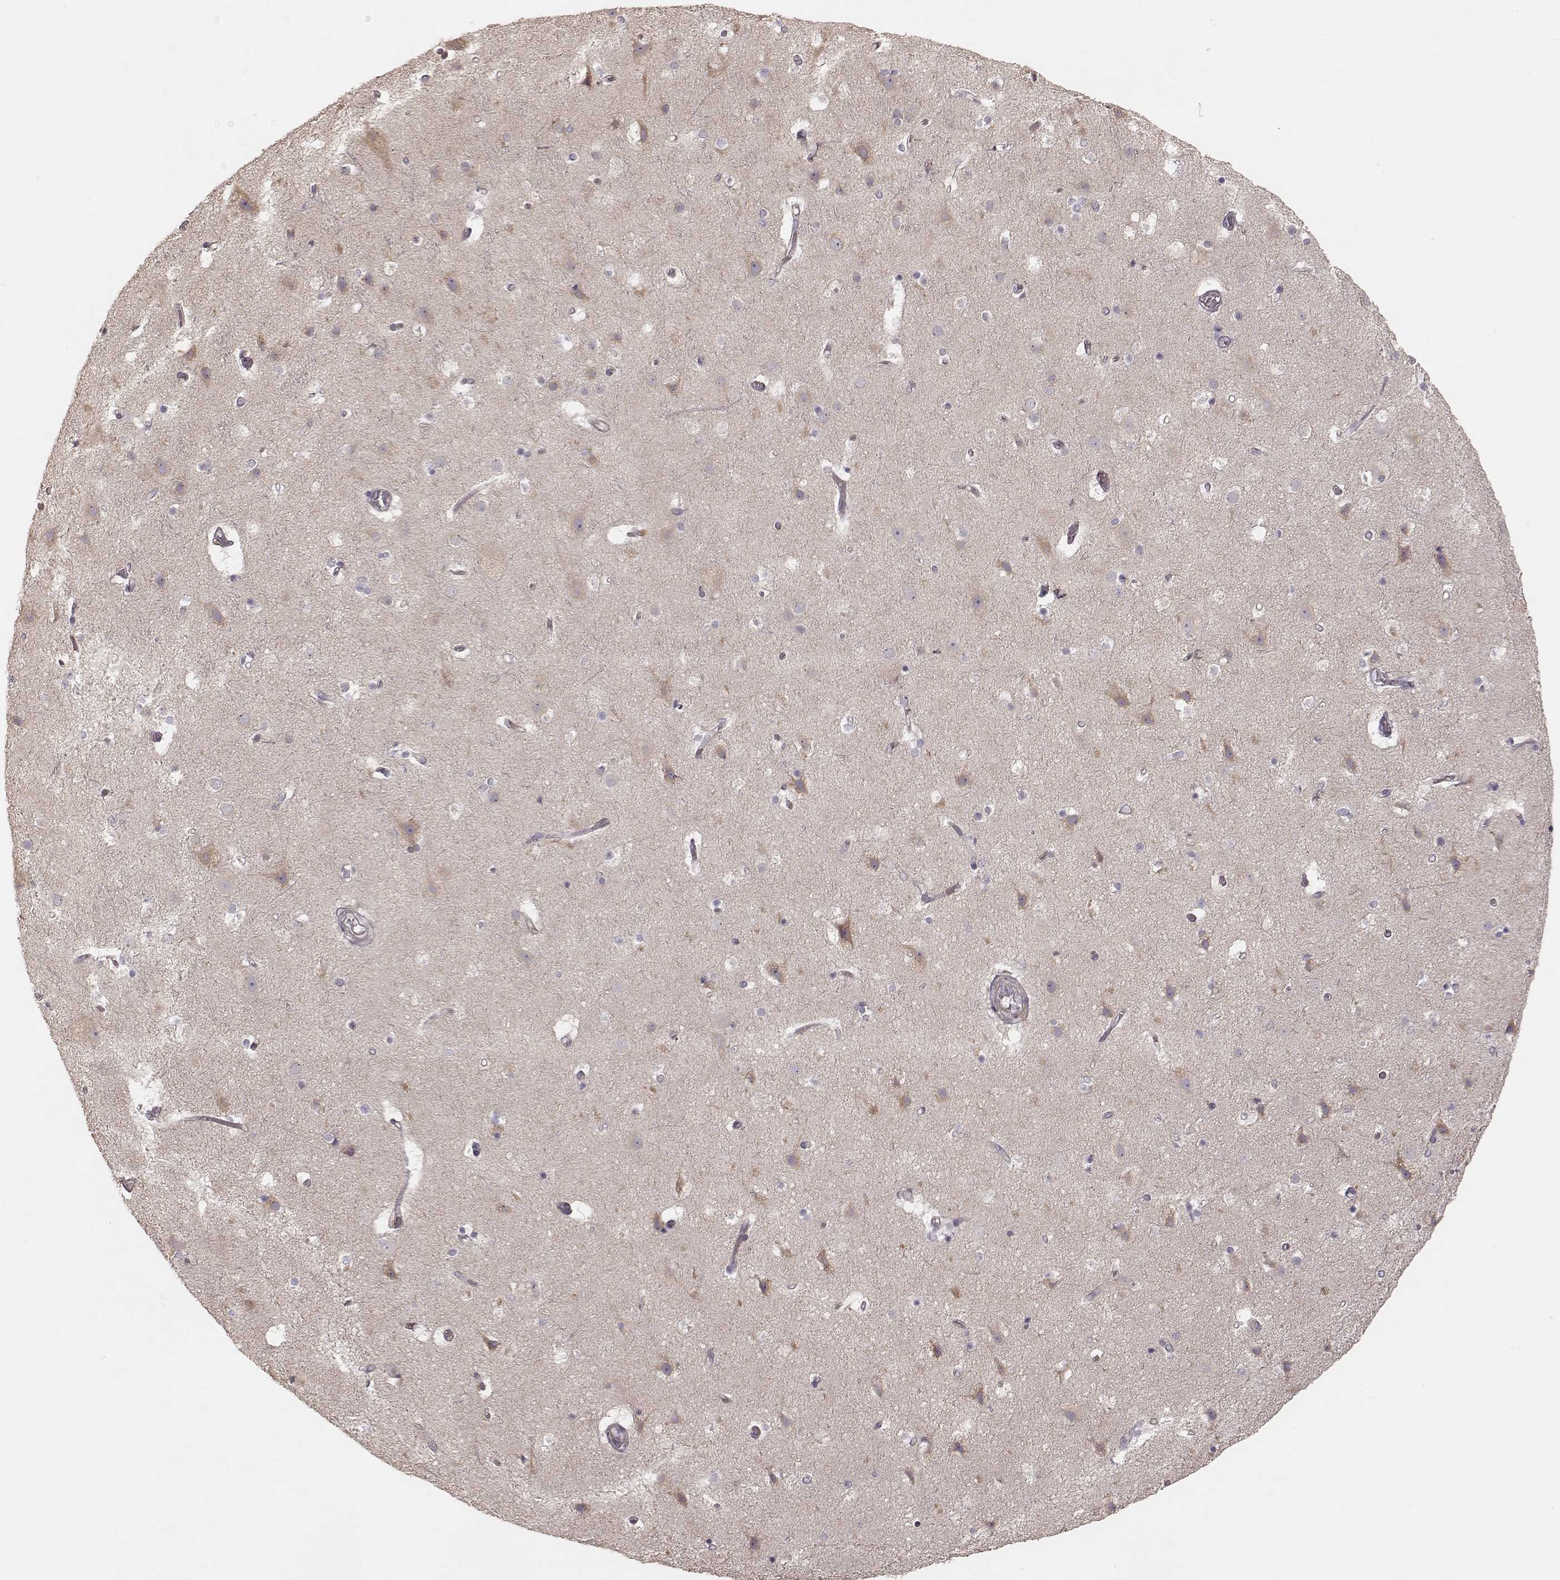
{"staining": {"intensity": "negative", "quantity": "none", "location": "none"}, "tissue": "cerebral cortex", "cell_type": "Endothelial cells", "image_type": "normal", "snomed": [{"axis": "morphology", "description": "Normal tissue, NOS"}, {"axis": "topography", "description": "Cerebral cortex"}], "caption": "High power microscopy image of an immunohistochemistry (IHC) micrograph of normal cerebral cortex, revealing no significant expression in endothelial cells. The staining is performed using DAB (3,3'-diaminobenzidine) brown chromogen with nuclei counter-stained in using hematoxylin.", "gene": "KCNJ9", "patient": {"sex": "female", "age": 52}}